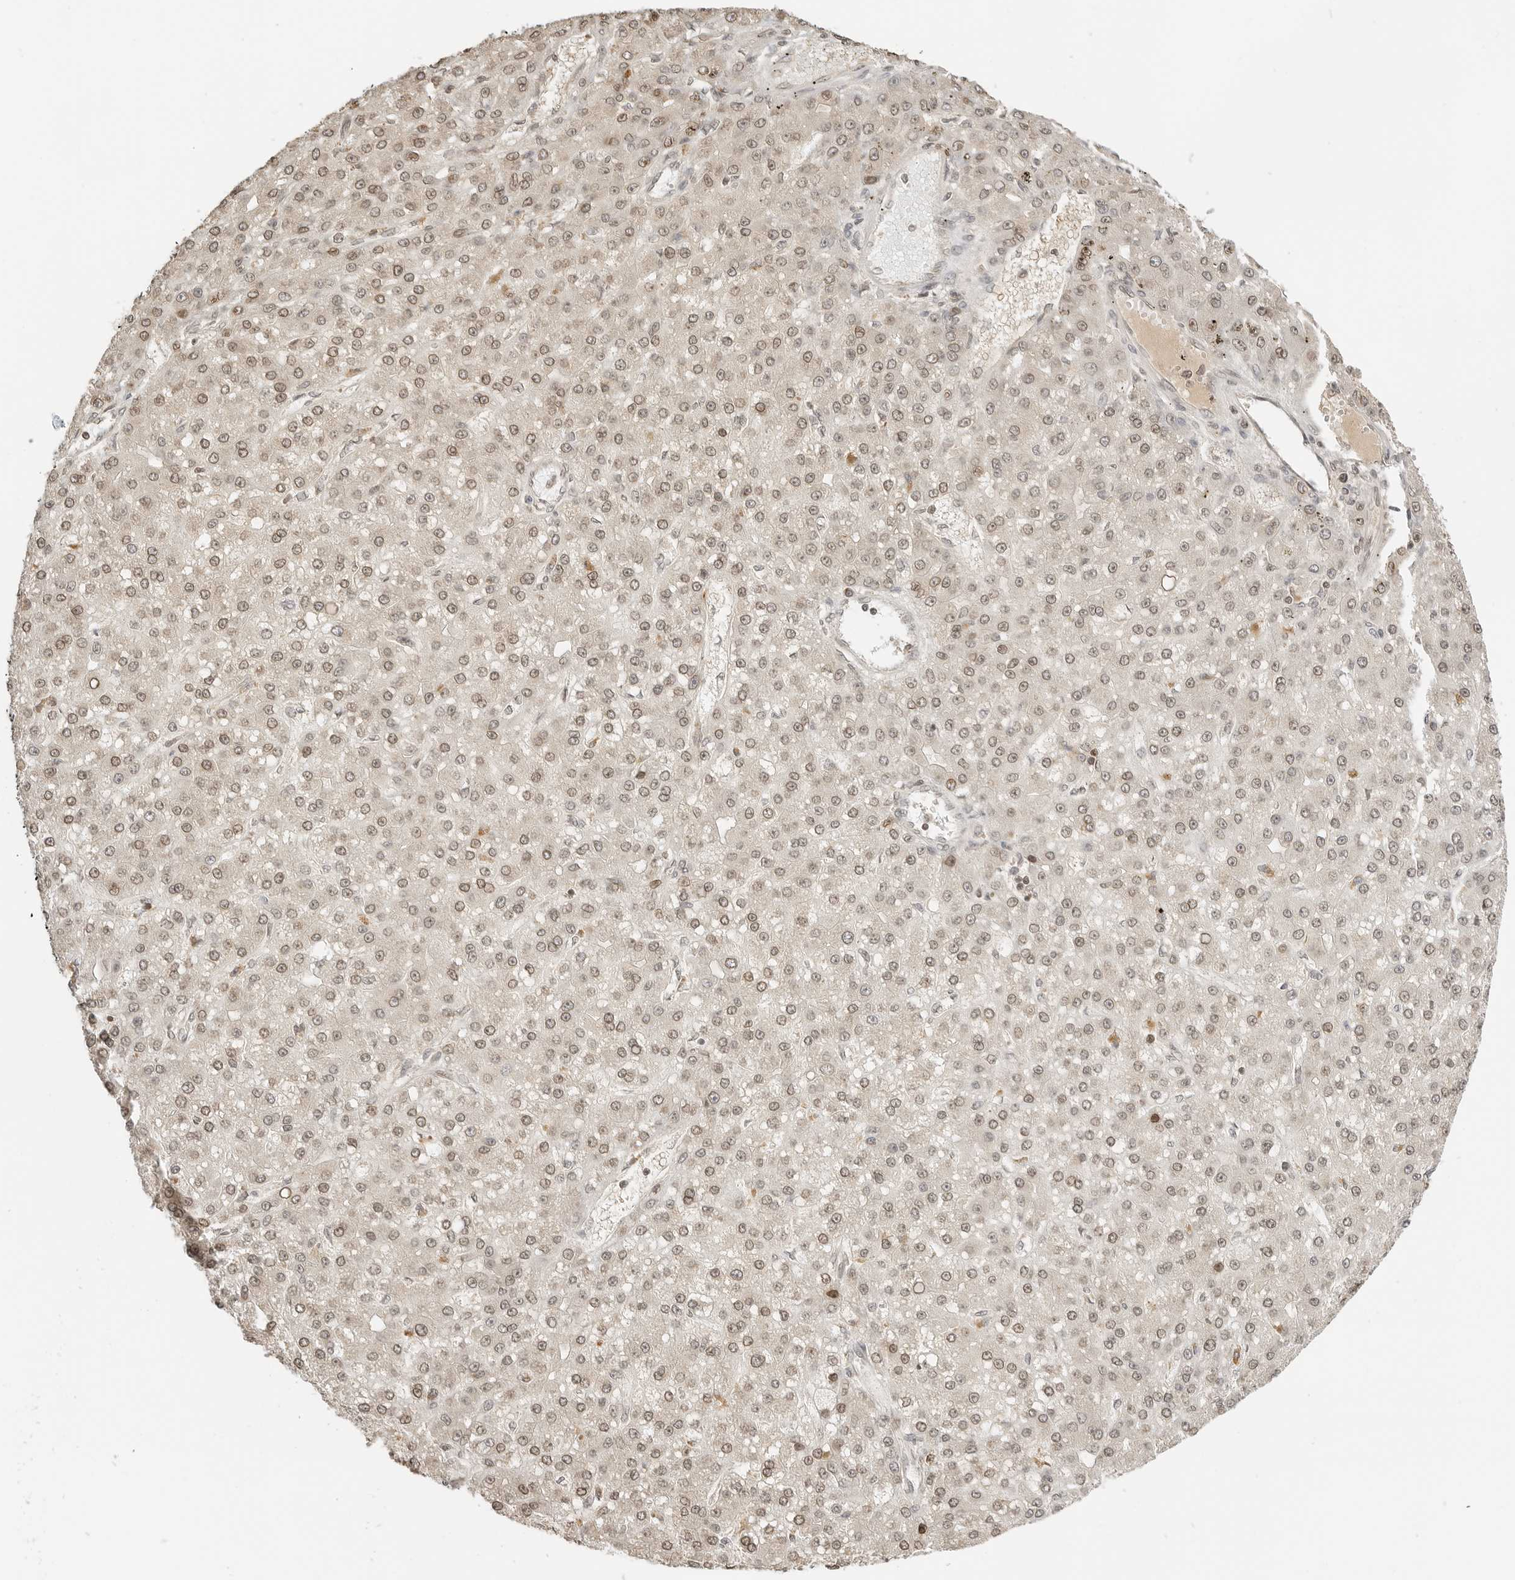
{"staining": {"intensity": "weak", "quantity": ">75%", "location": "nuclear"}, "tissue": "liver cancer", "cell_type": "Tumor cells", "image_type": "cancer", "snomed": [{"axis": "morphology", "description": "Carcinoma, Hepatocellular, NOS"}, {"axis": "topography", "description": "Liver"}], "caption": "This image reveals immunohistochemistry (IHC) staining of hepatocellular carcinoma (liver), with low weak nuclear positivity in approximately >75% of tumor cells.", "gene": "POLH", "patient": {"sex": "male", "age": 67}}